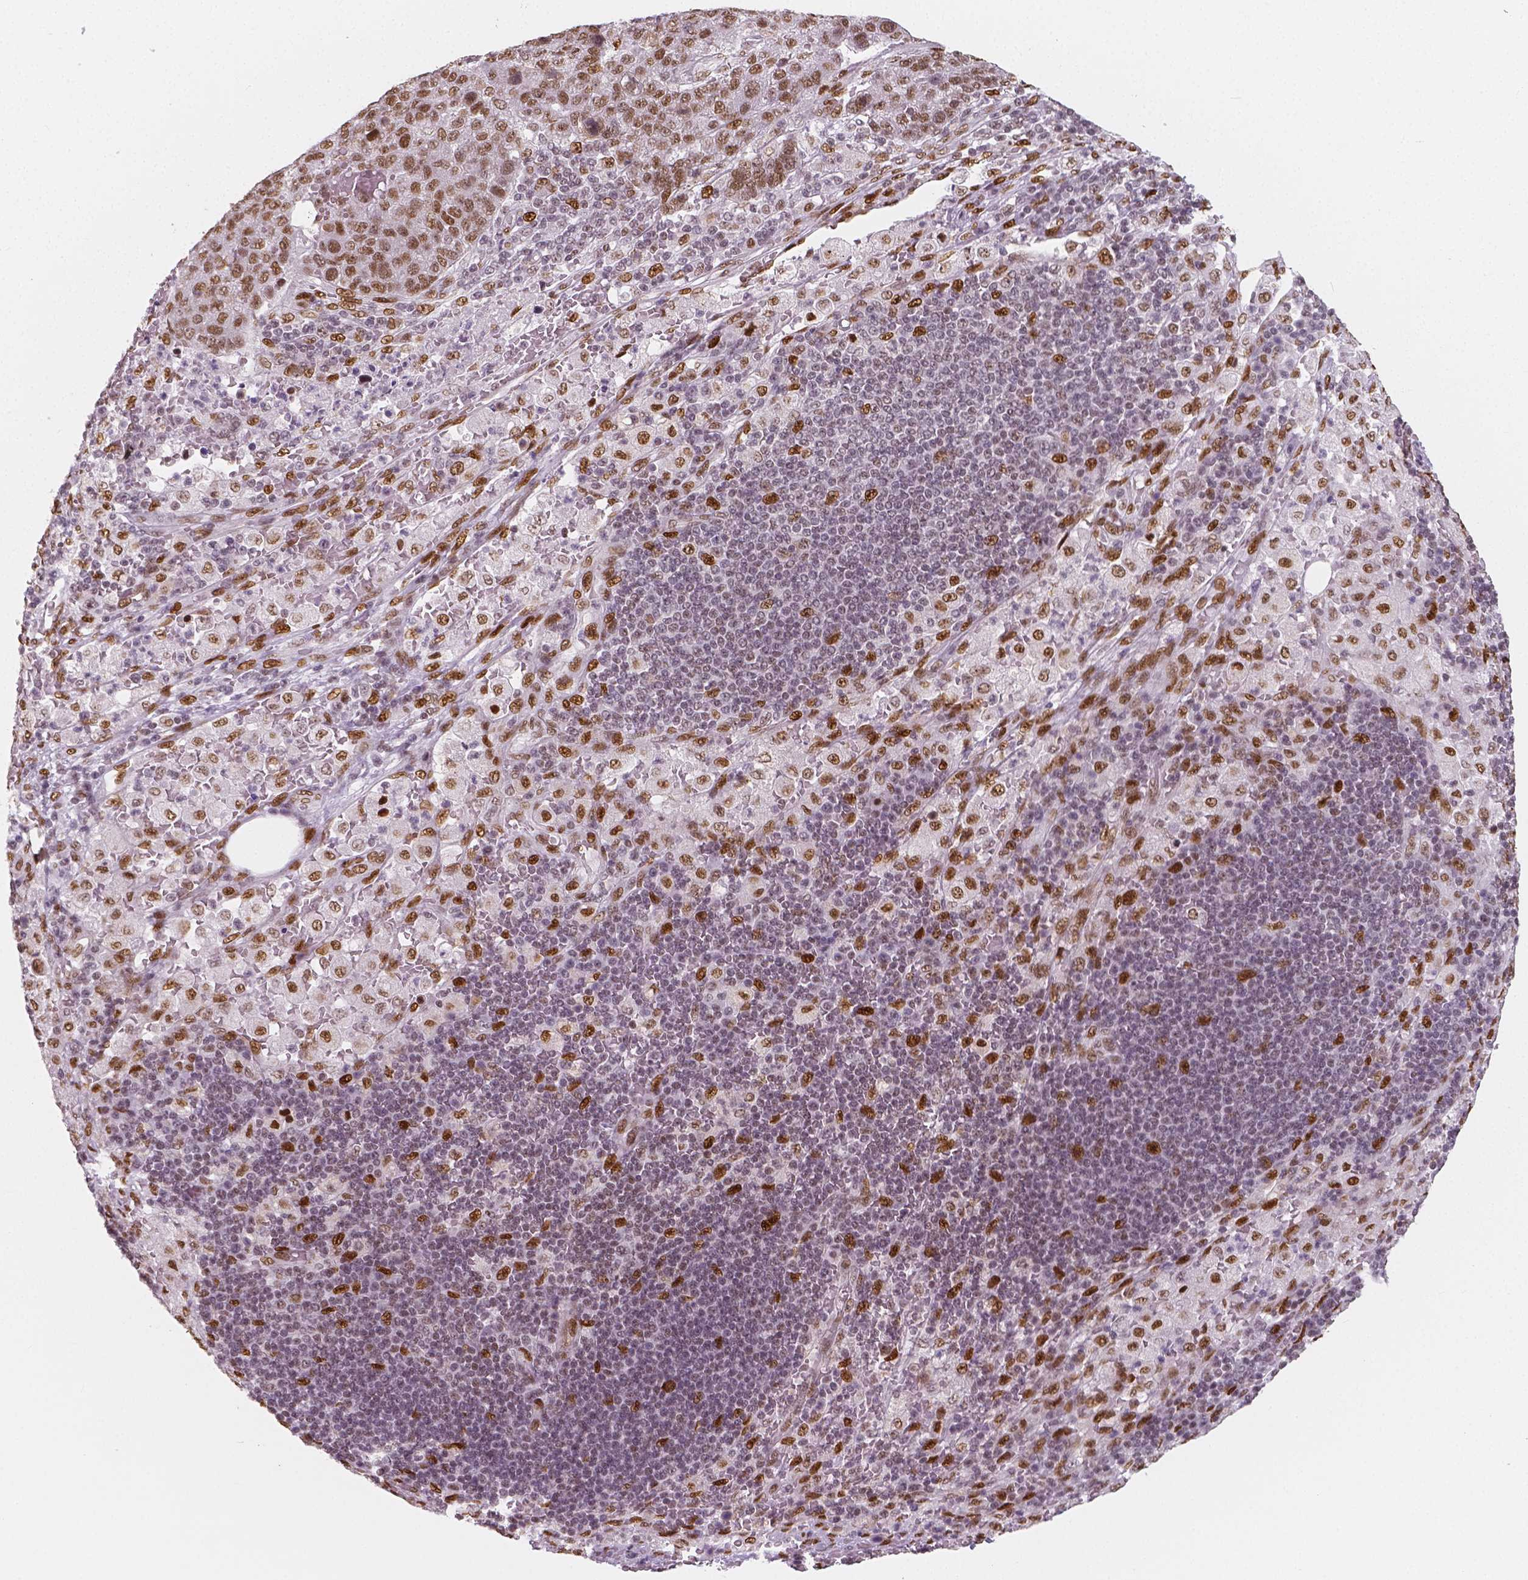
{"staining": {"intensity": "moderate", "quantity": ">75%", "location": "nuclear"}, "tissue": "pancreatic cancer", "cell_type": "Tumor cells", "image_type": "cancer", "snomed": [{"axis": "morphology", "description": "Adenocarcinoma, NOS"}, {"axis": "topography", "description": "Pancreas"}], "caption": "Moderate nuclear expression for a protein is identified in about >75% of tumor cells of adenocarcinoma (pancreatic) using IHC.", "gene": "NUCKS1", "patient": {"sex": "female", "age": 61}}